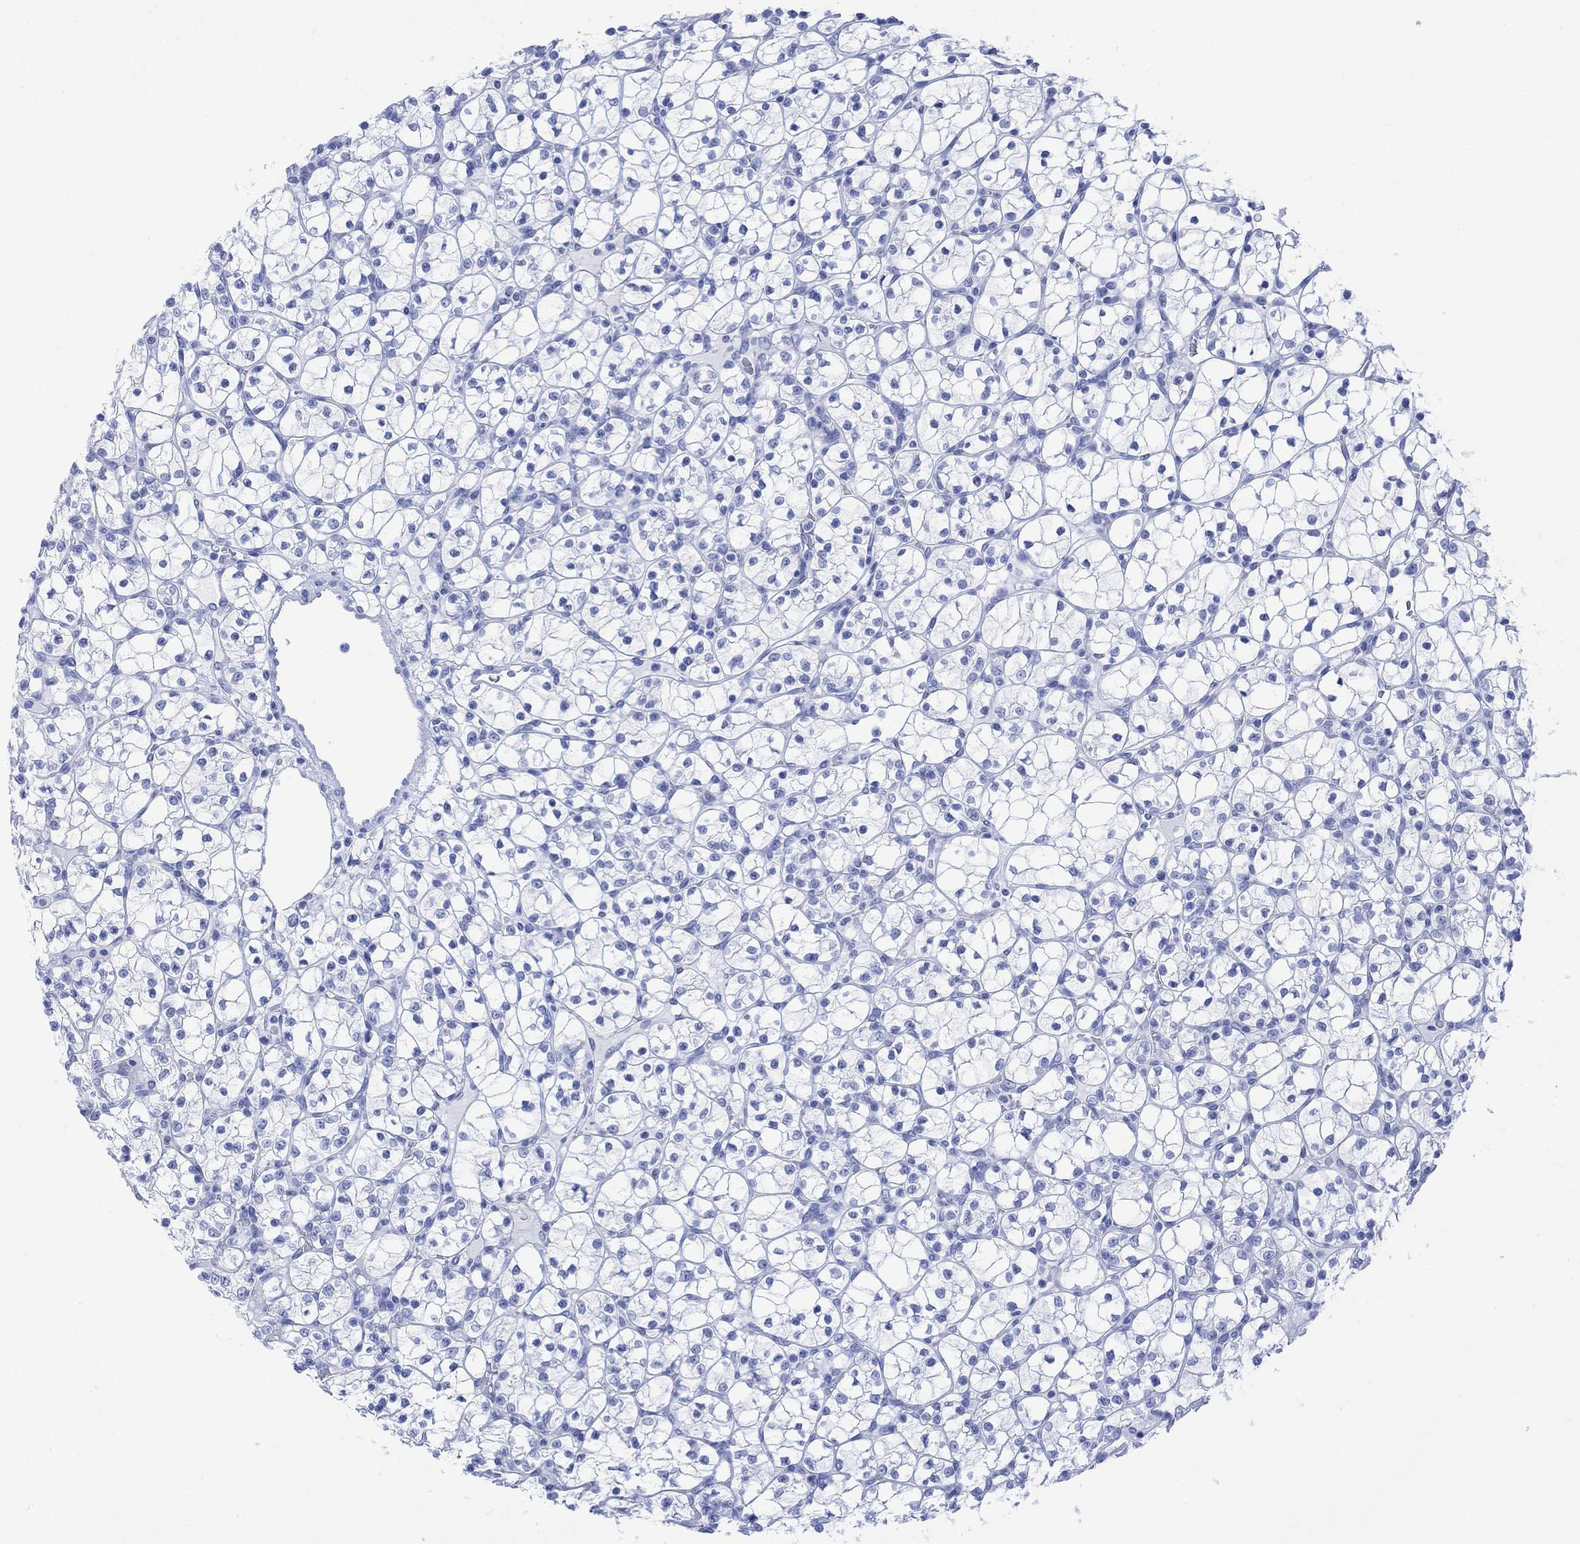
{"staining": {"intensity": "negative", "quantity": "none", "location": "none"}, "tissue": "renal cancer", "cell_type": "Tumor cells", "image_type": "cancer", "snomed": [{"axis": "morphology", "description": "Adenocarcinoma, NOS"}, {"axis": "topography", "description": "Kidney"}], "caption": "IHC image of neoplastic tissue: renal adenocarcinoma stained with DAB shows no significant protein expression in tumor cells.", "gene": "CELF4", "patient": {"sex": "female", "age": 89}}